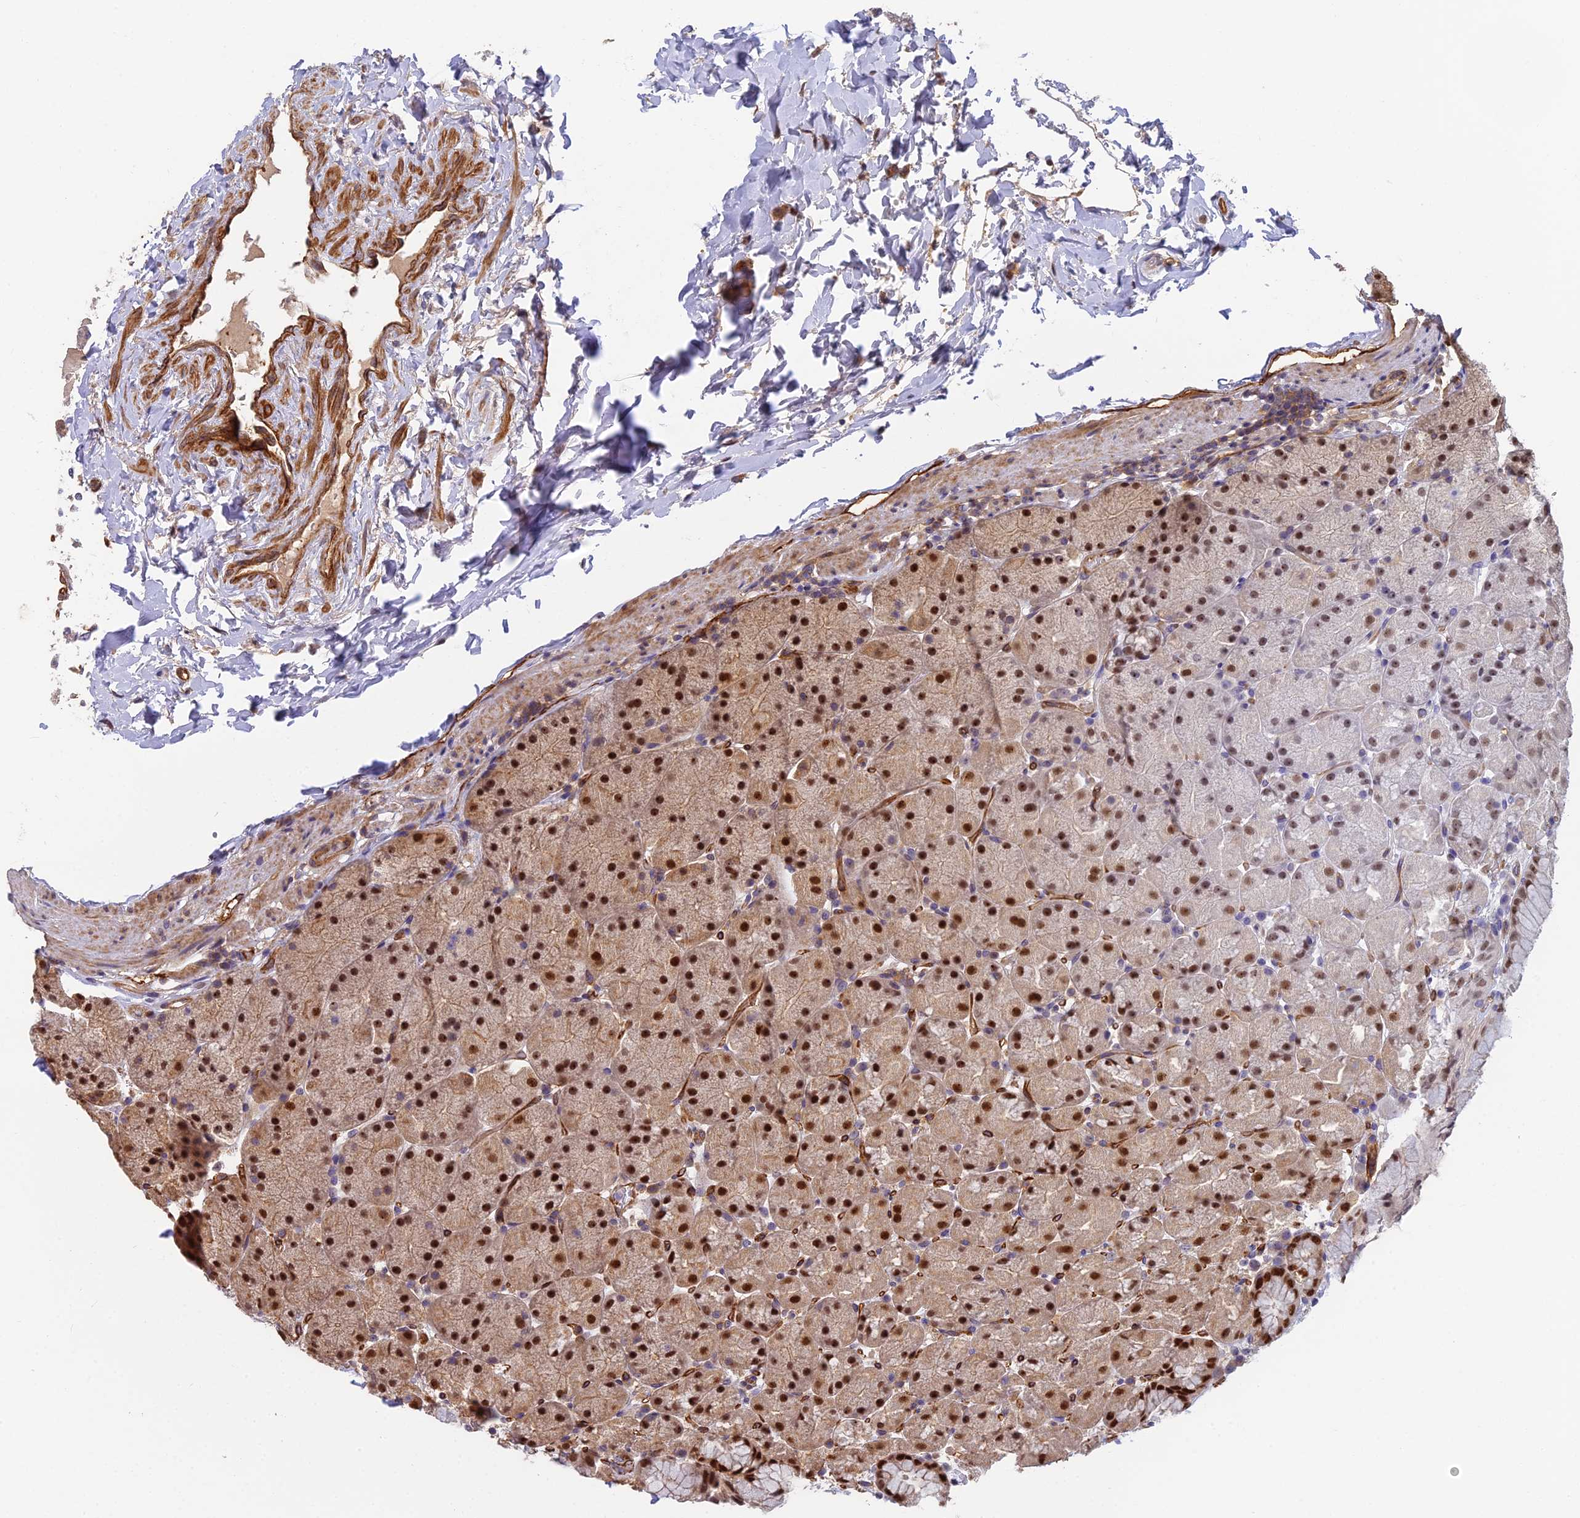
{"staining": {"intensity": "strong", "quantity": ">75%", "location": "cytoplasmic/membranous,nuclear"}, "tissue": "stomach", "cell_type": "Glandular cells", "image_type": "normal", "snomed": [{"axis": "morphology", "description": "Normal tissue, NOS"}, {"axis": "topography", "description": "Stomach, upper"}, {"axis": "topography", "description": "Stomach, lower"}], "caption": "This is a photomicrograph of immunohistochemistry staining of benign stomach, which shows strong staining in the cytoplasmic/membranous,nuclear of glandular cells.", "gene": "TCEA3", "patient": {"sex": "male", "age": 67}}